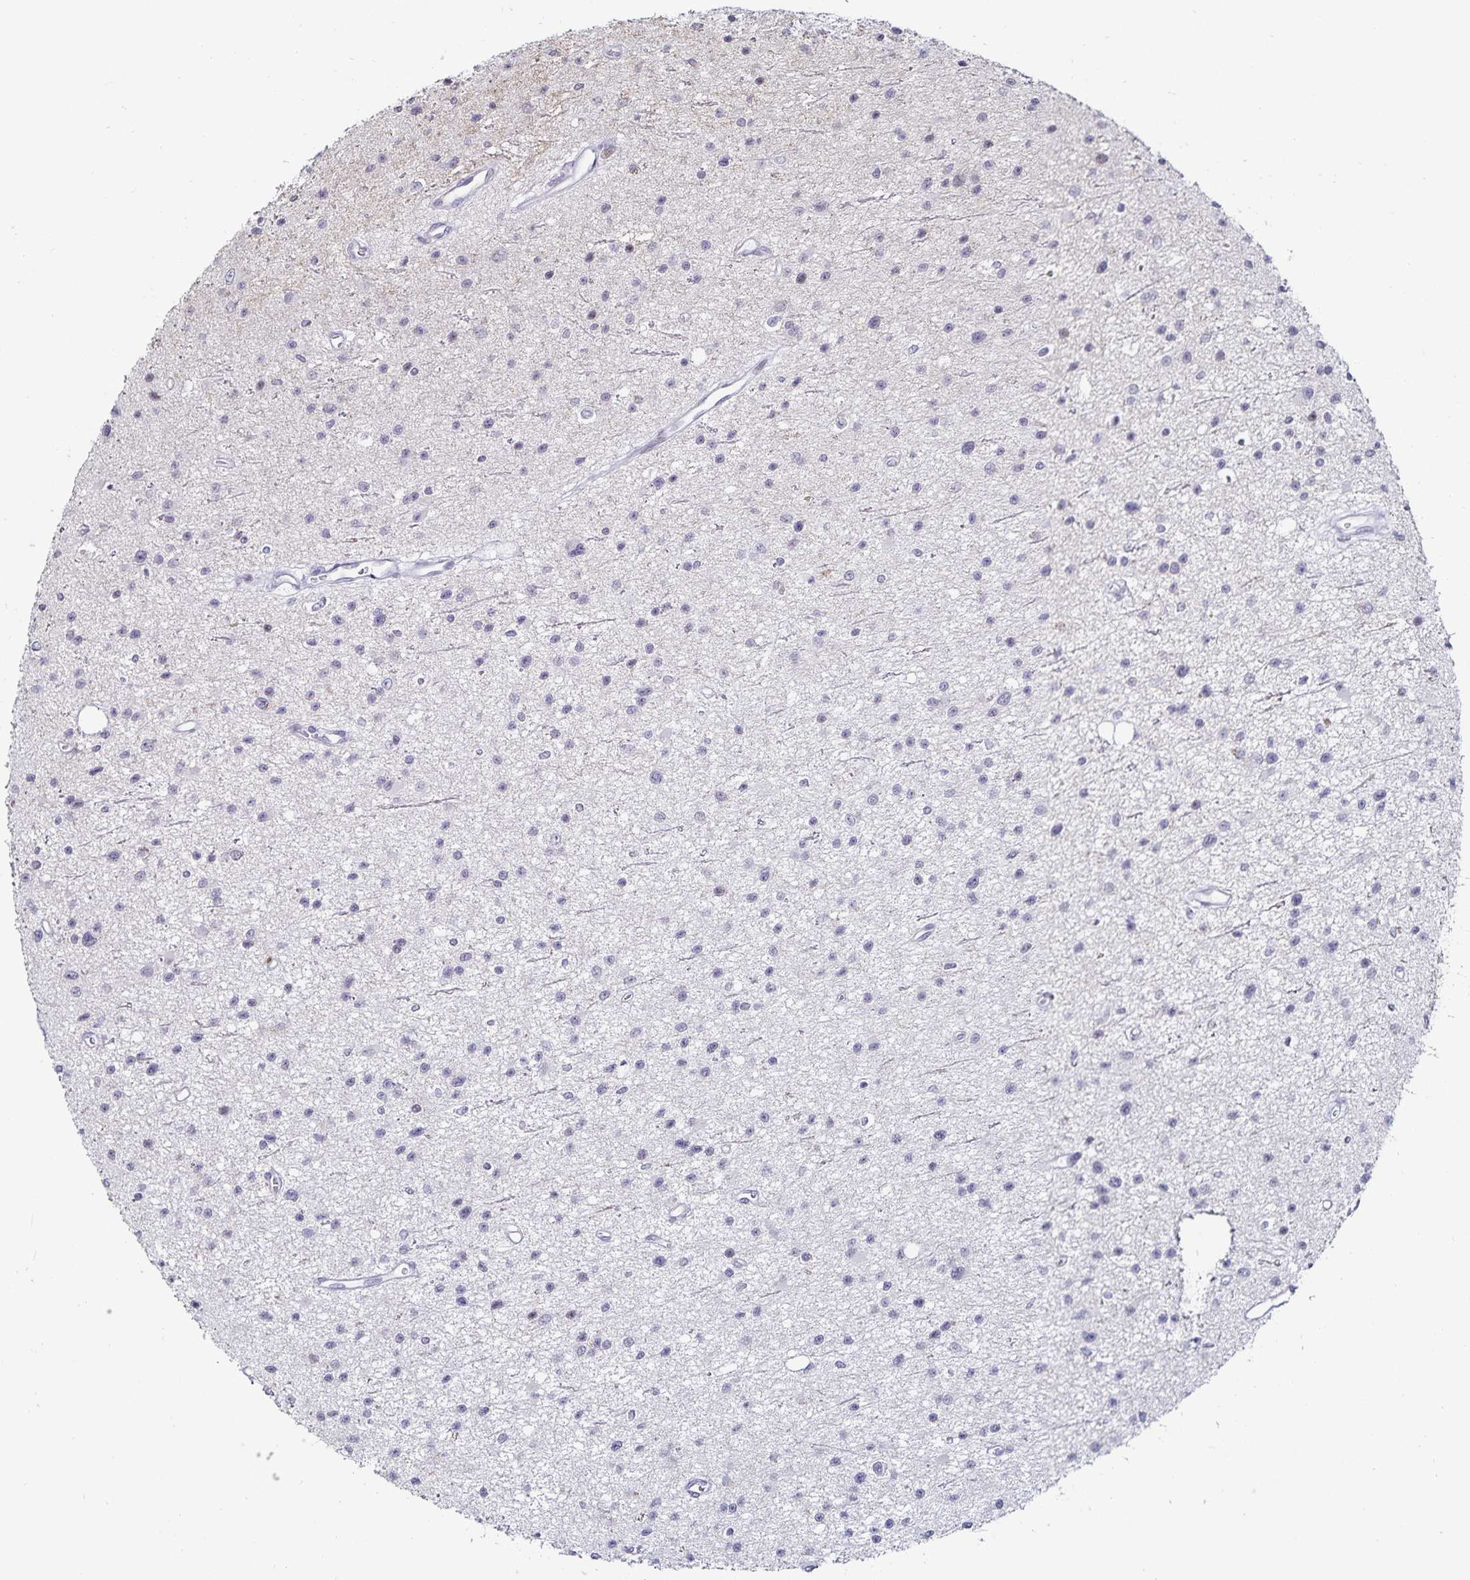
{"staining": {"intensity": "negative", "quantity": "none", "location": "none"}, "tissue": "glioma", "cell_type": "Tumor cells", "image_type": "cancer", "snomed": [{"axis": "morphology", "description": "Glioma, malignant, Low grade"}, {"axis": "topography", "description": "Brain"}], "caption": "Immunohistochemistry (IHC) image of glioma stained for a protein (brown), which shows no positivity in tumor cells.", "gene": "ANLN", "patient": {"sex": "male", "age": 43}}